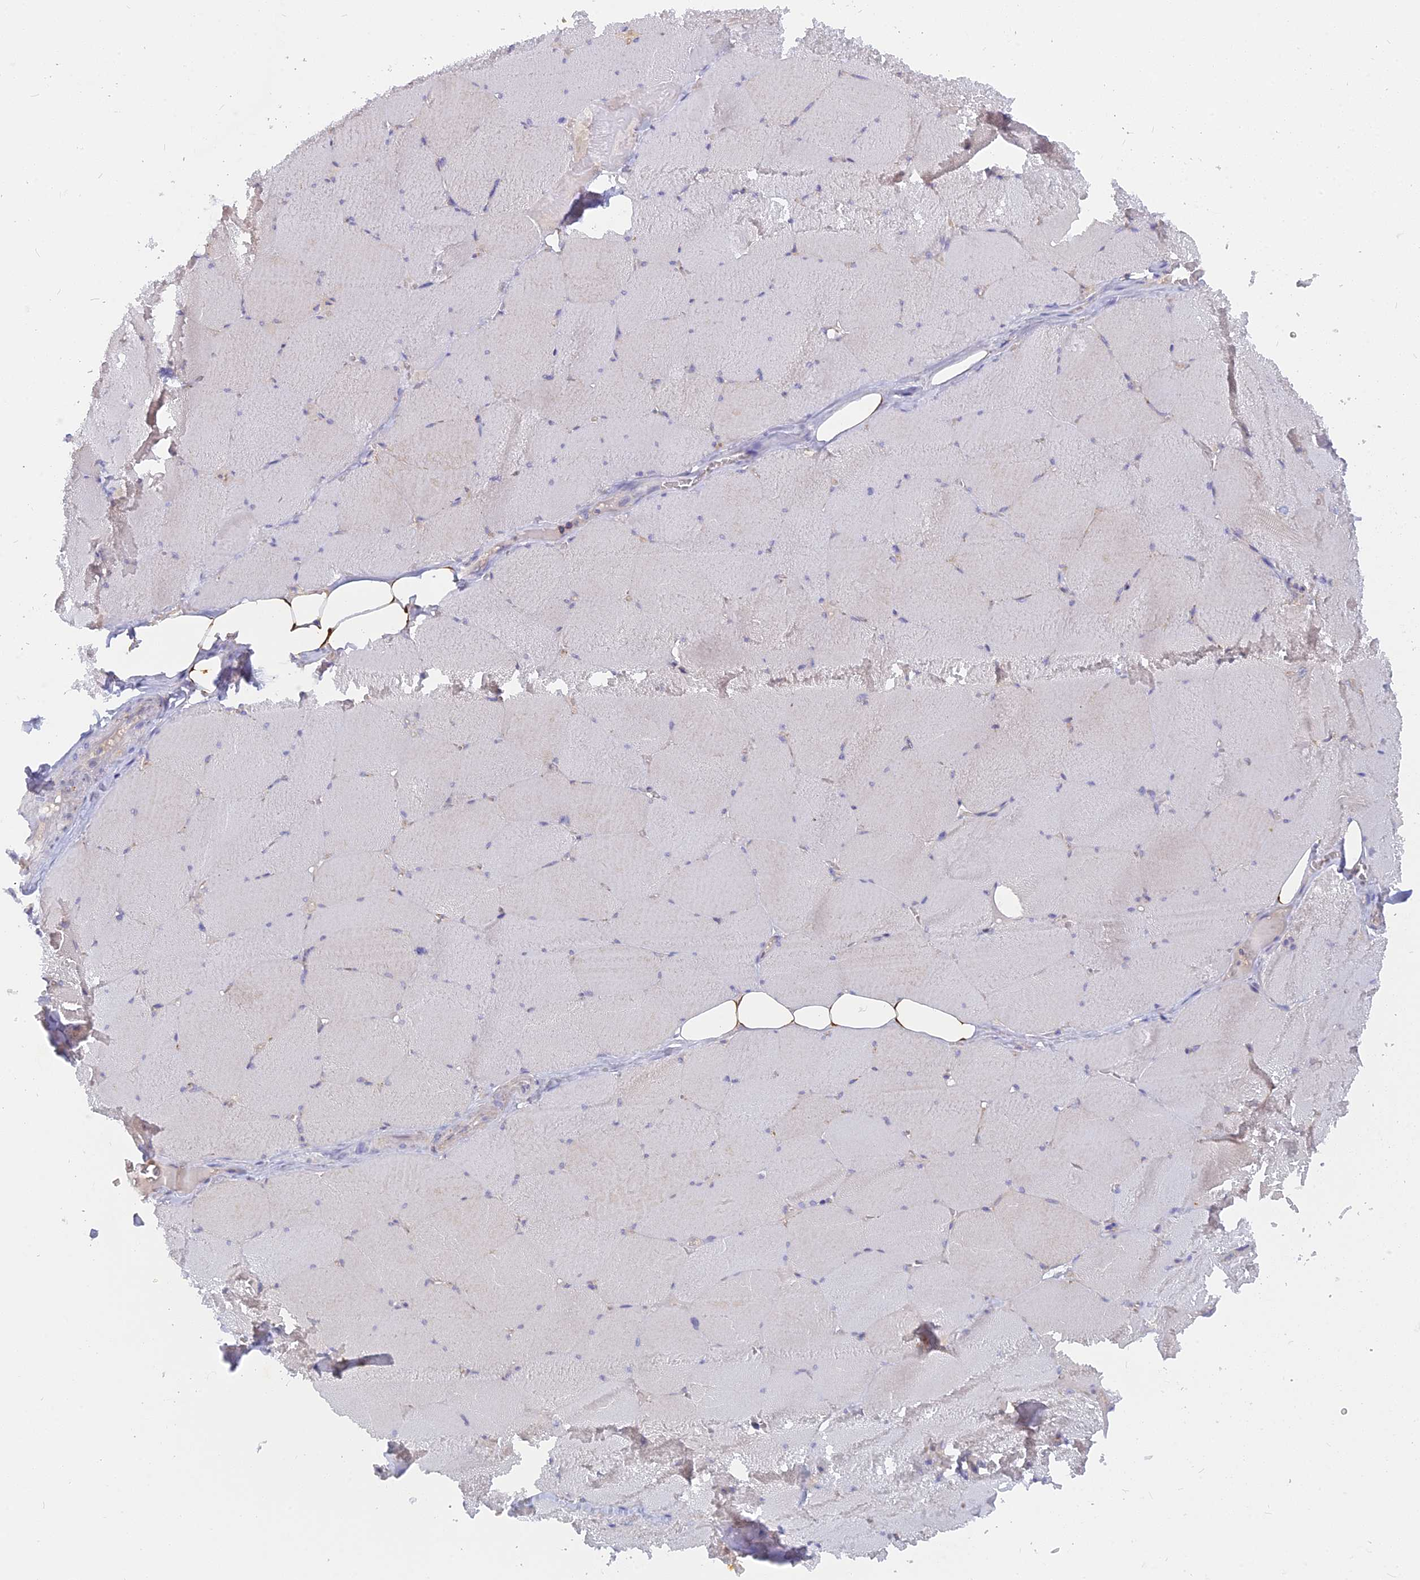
{"staining": {"intensity": "negative", "quantity": "none", "location": "none"}, "tissue": "skeletal muscle", "cell_type": "Myocytes", "image_type": "normal", "snomed": [{"axis": "morphology", "description": "Normal tissue, NOS"}, {"axis": "topography", "description": "Skeletal muscle"}, {"axis": "topography", "description": "Head-Neck"}], "caption": "A histopathology image of human skeletal muscle is negative for staining in myocytes. (DAB IHC with hematoxylin counter stain).", "gene": "CACNA1B", "patient": {"sex": "male", "age": 66}}